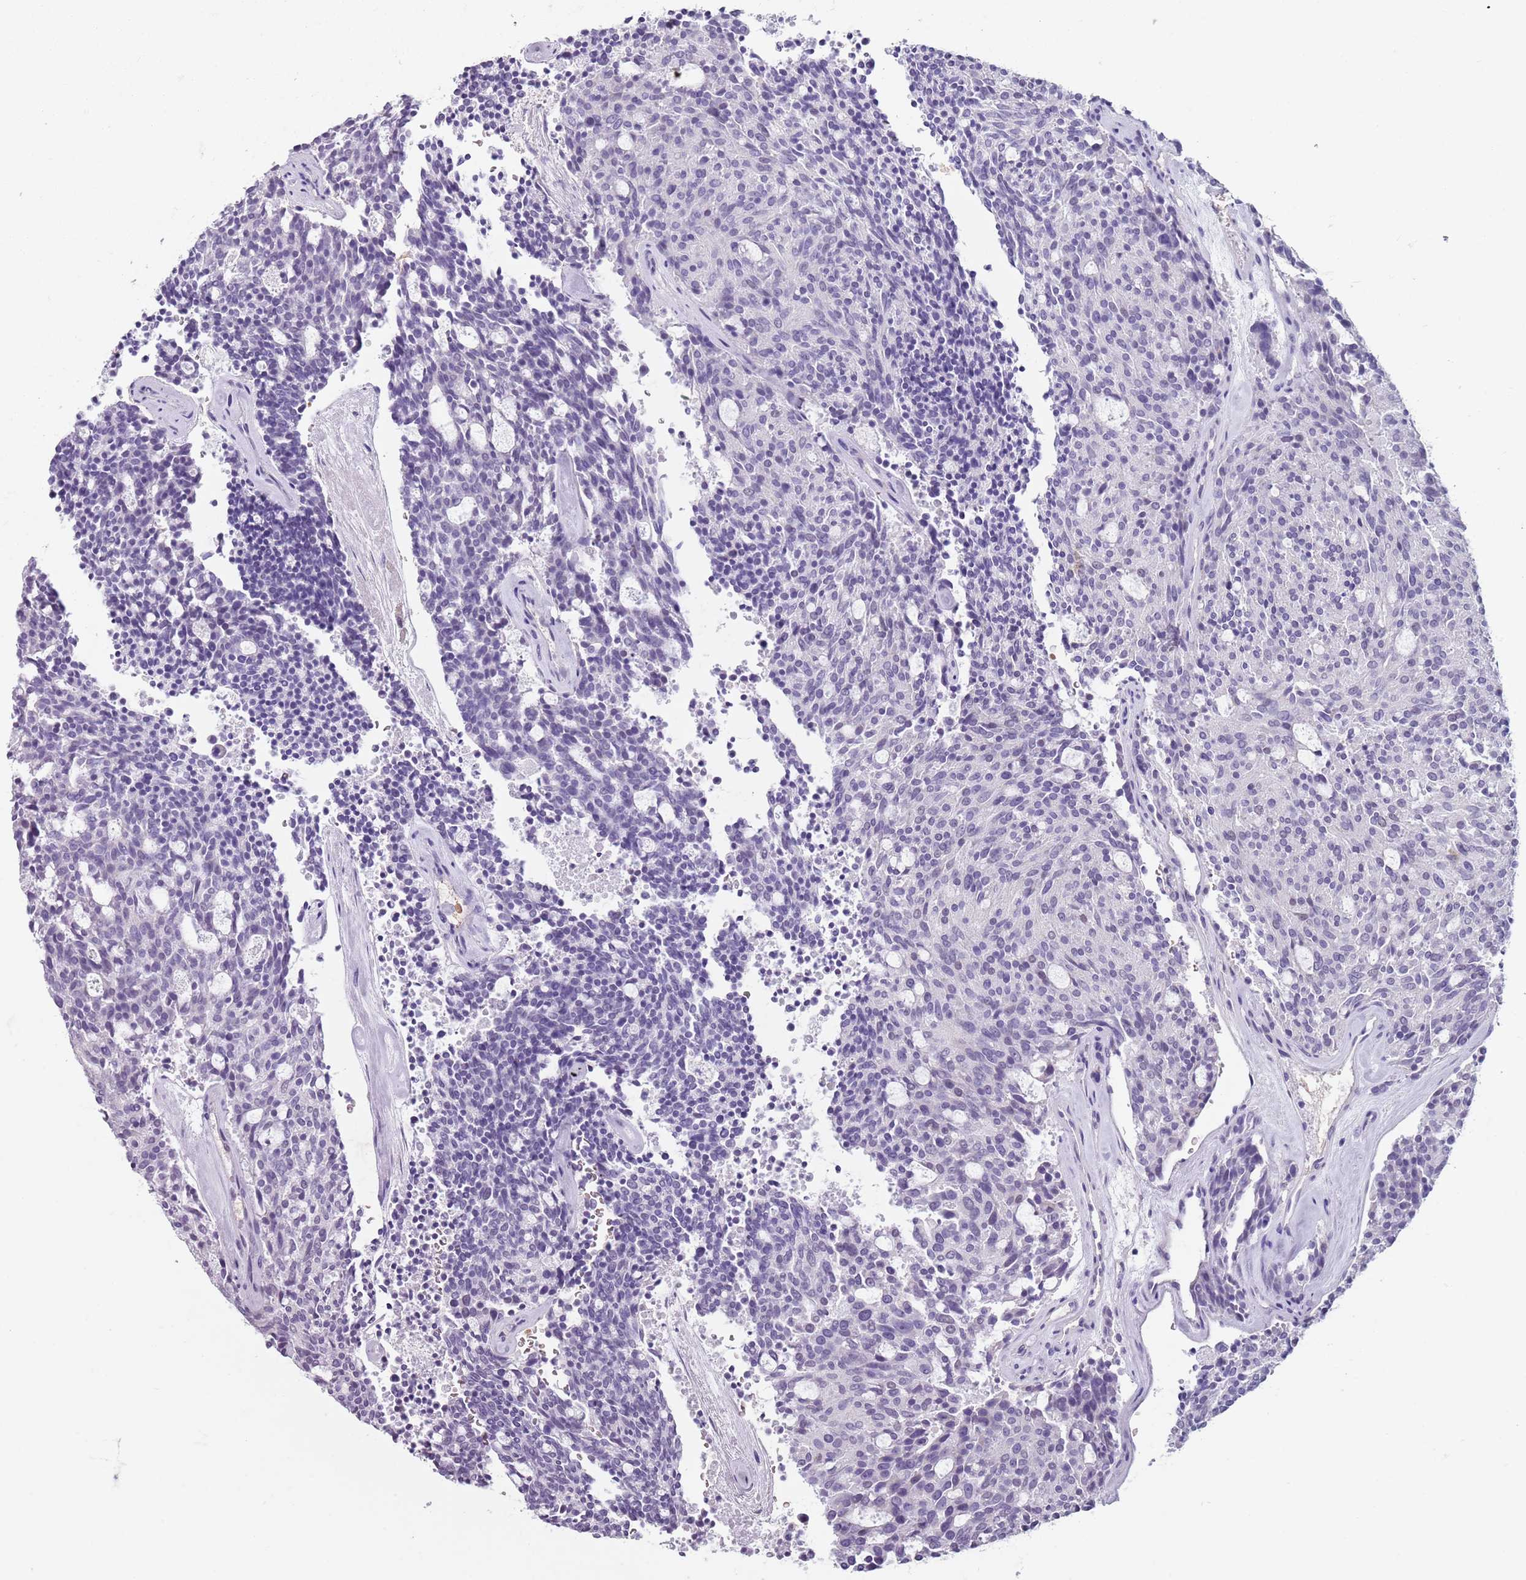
{"staining": {"intensity": "negative", "quantity": "none", "location": "none"}, "tissue": "carcinoid", "cell_type": "Tumor cells", "image_type": "cancer", "snomed": [{"axis": "morphology", "description": "Carcinoid, malignant, NOS"}, {"axis": "topography", "description": "Pancreas"}], "caption": "Histopathology image shows no significant protein expression in tumor cells of malignant carcinoid.", "gene": "SPESP1", "patient": {"sex": "female", "age": 54}}